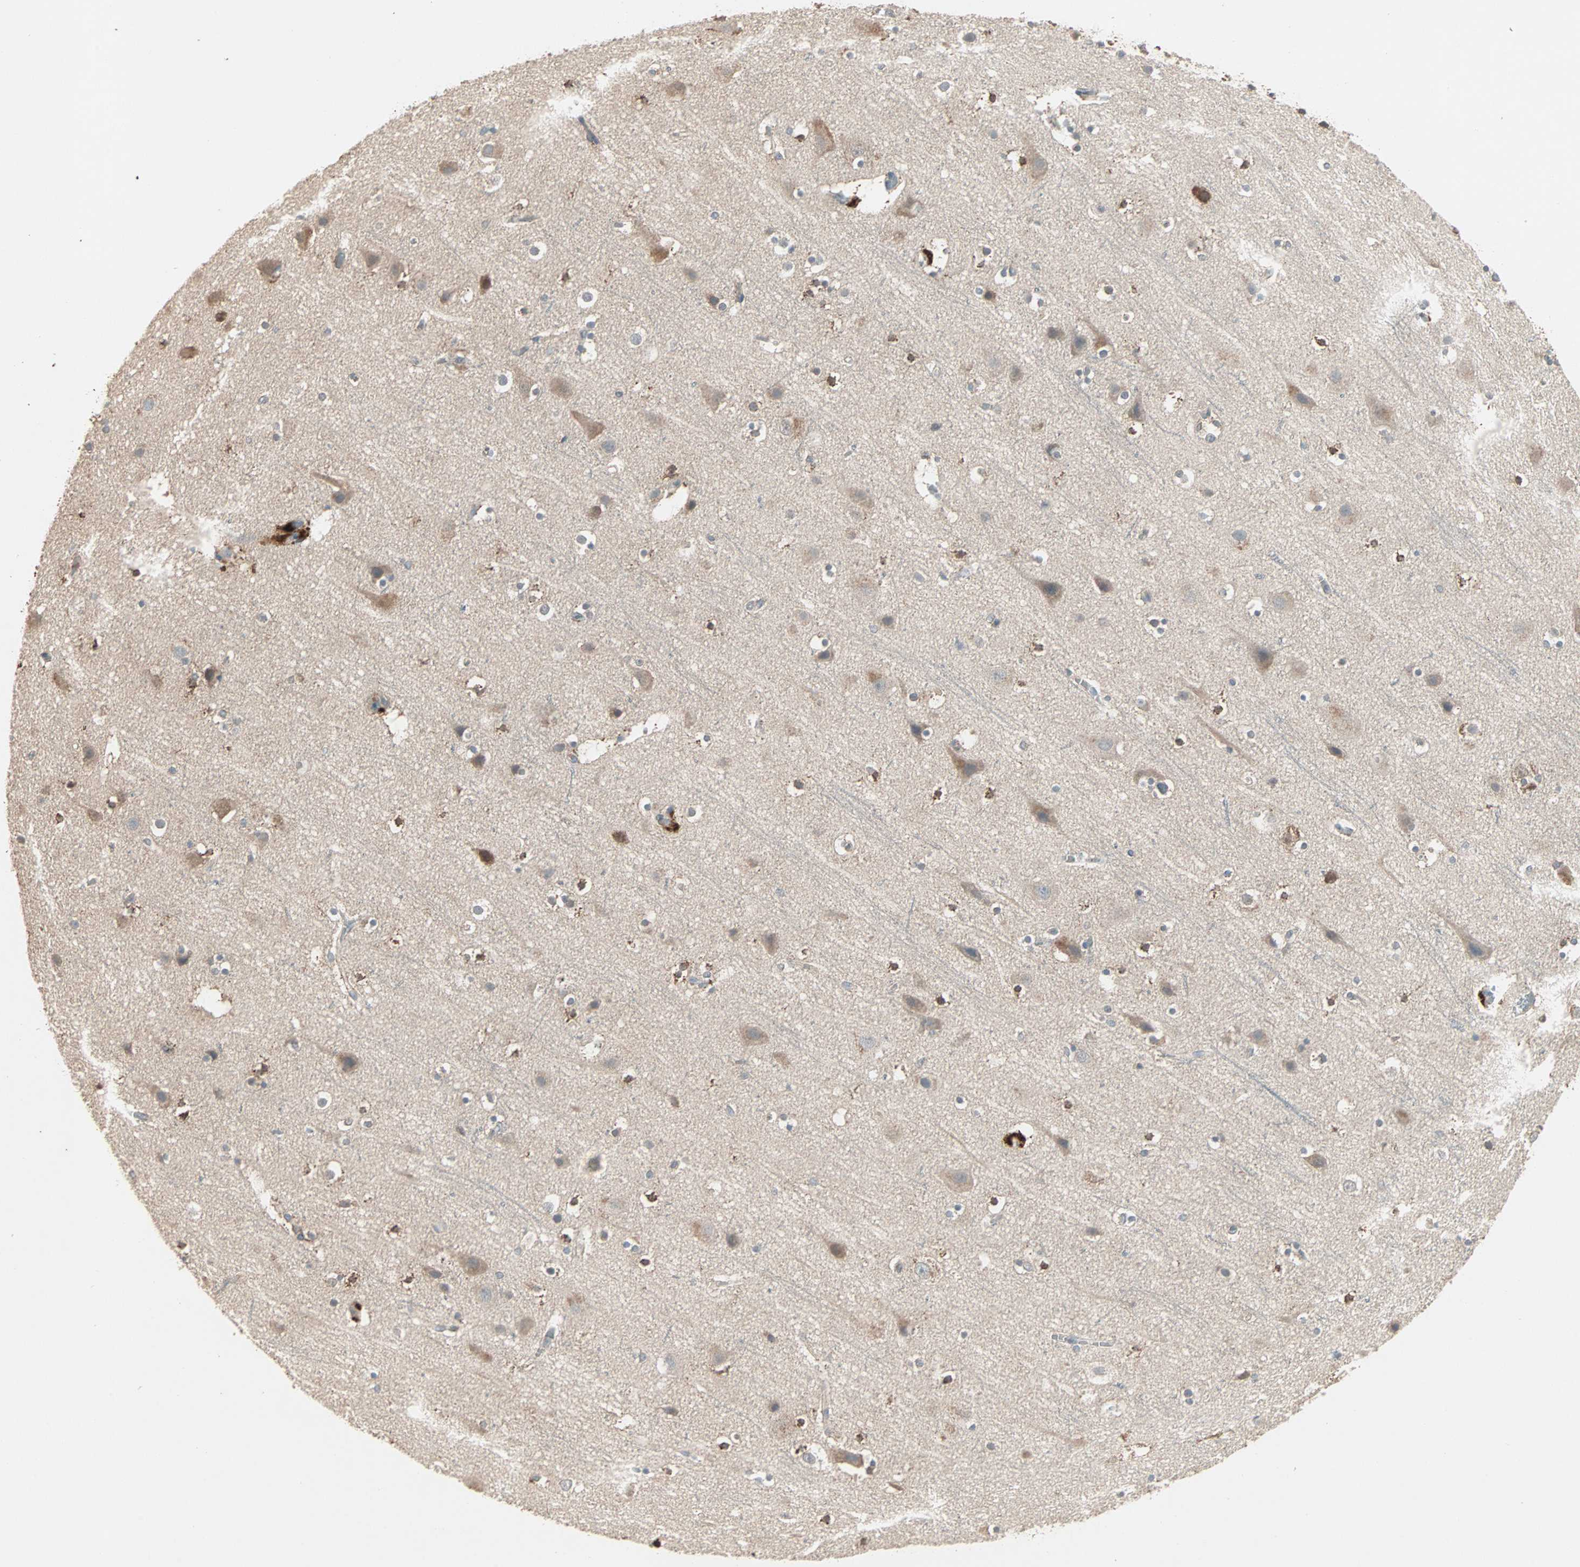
{"staining": {"intensity": "negative", "quantity": "none", "location": "none"}, "tissue": "cerebral cortex", "cell_type": "Endothelial cells", "image_type": "normal", "snomed": [{"axis": "morphology", "description": "Normal tissue, NOS"}, {"axis": "topography", "description": "Cerebral cortex"}], "caption": "A high-resolution micrograph shows immunohistochemistry staining of normal cerebral cortex, which exhibits no significant positivity in endothelial cells.", "gene": "JMJD7", "patient": {"sex": "male", "age": 45}}